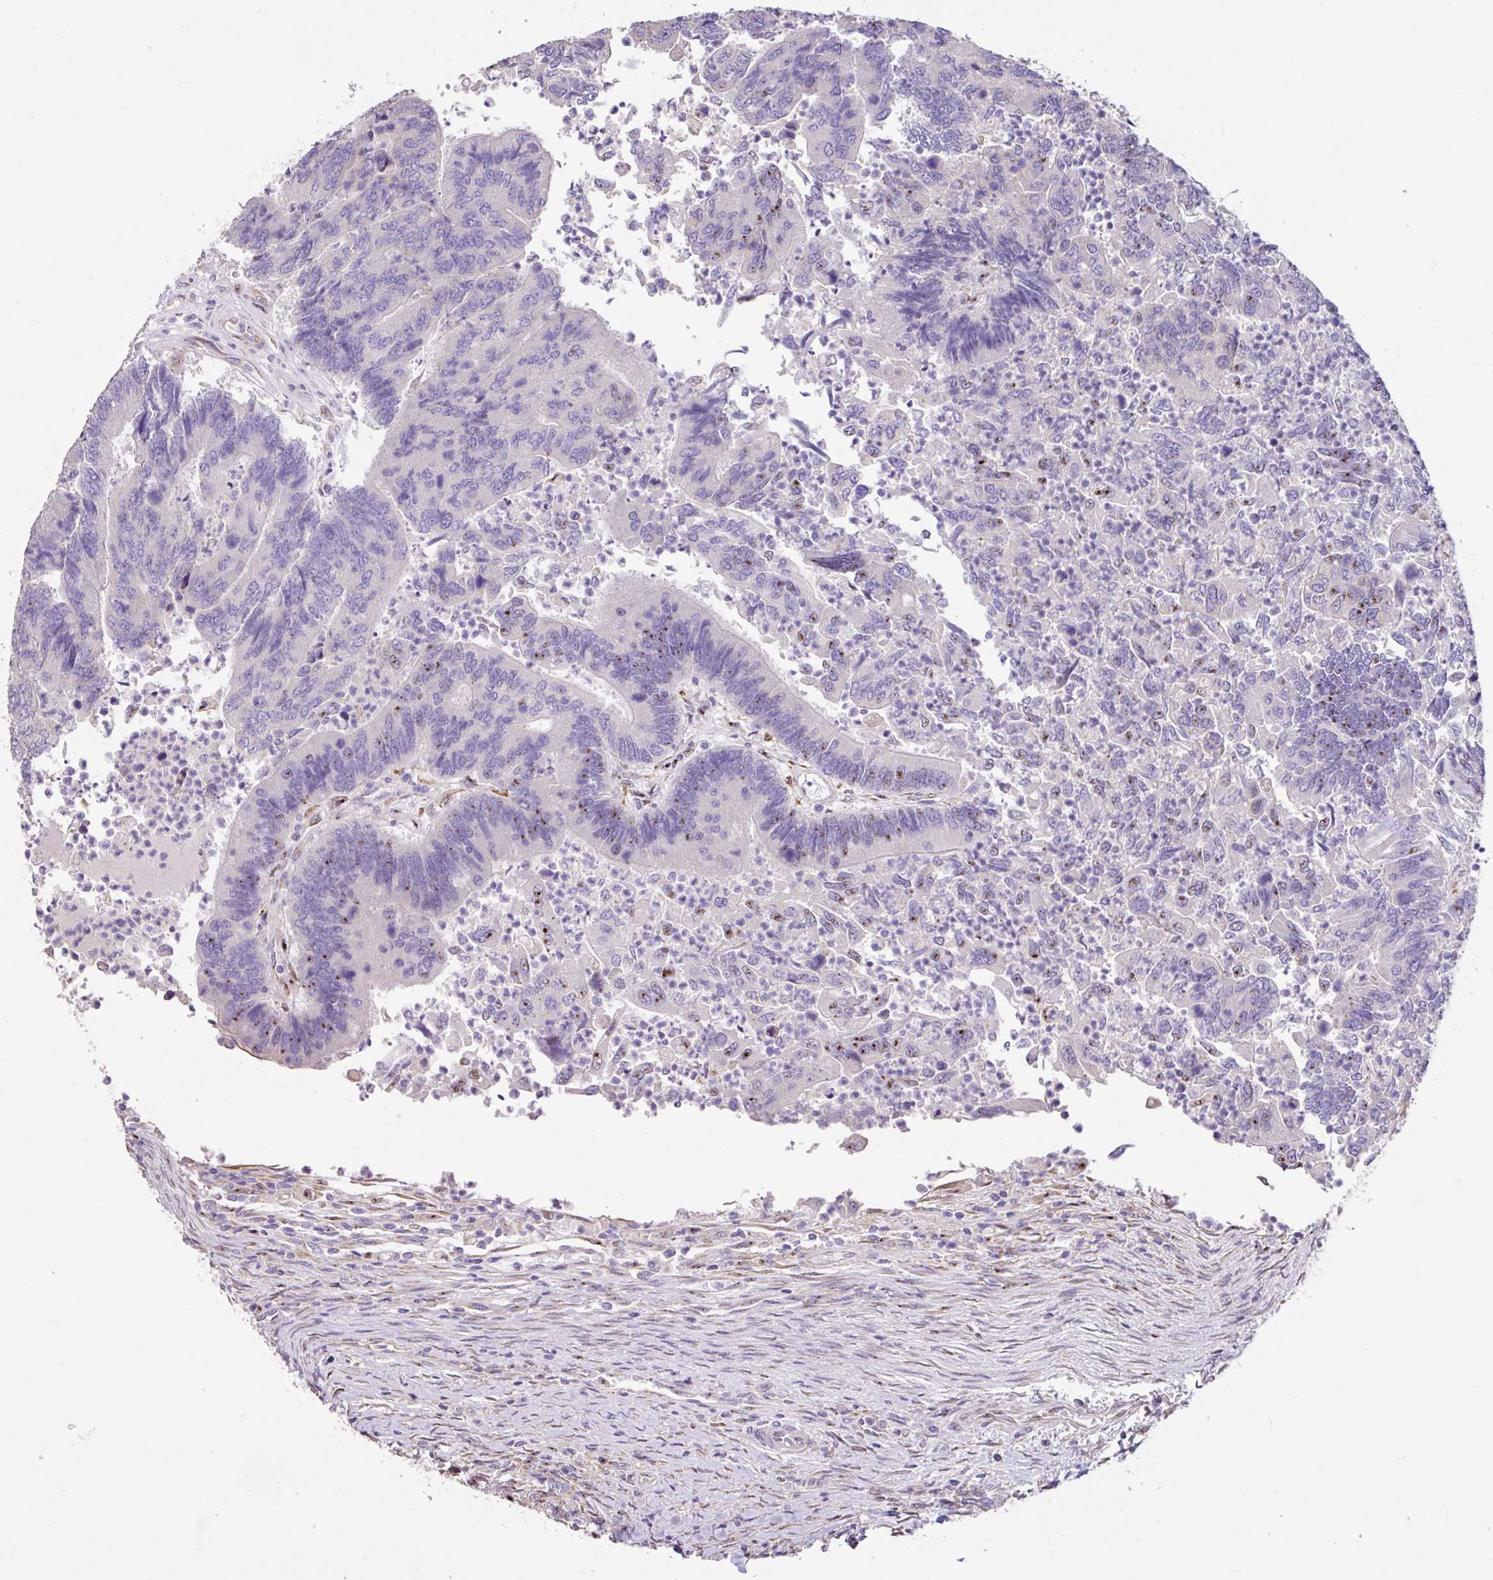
{"staining": {"intensity": "moderate", "quantity": "<25%", "location": "nuclear"}, "tissue": "colorectal cancer", "cell_type": "Tumor cells", "image_type": "cancer", "snomed": [{"axis": "morphology", "description": "Adenocarcinoma, NOS"}, {"axis": "topography", "description": "Colon"}], "caption": "Protein staining exhibits moderate nuclear staining in about <25% of tumor cells in colorectal cancer.", "gene": "ZG16", "patient": {"sex": "female", "age": 67}}